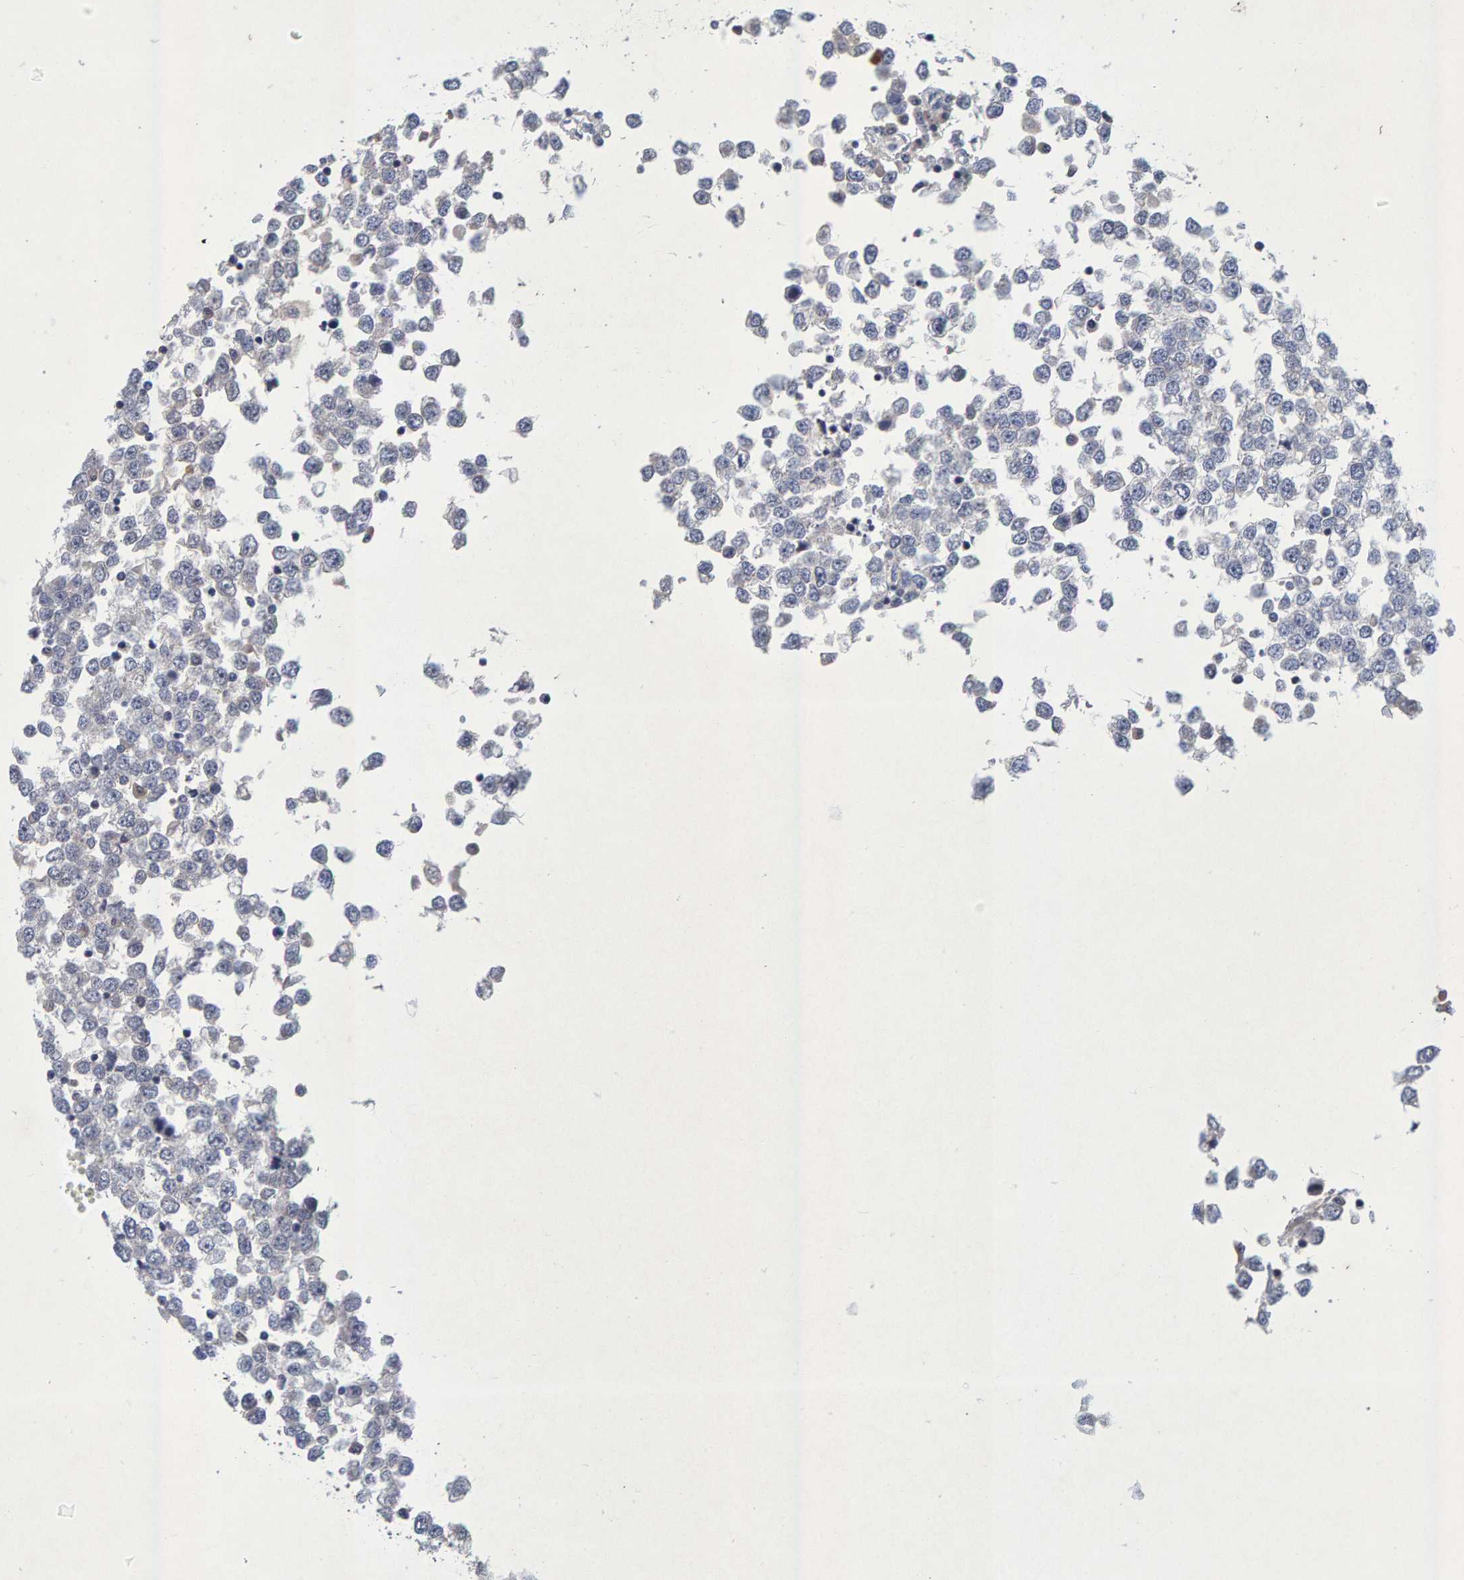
{"staining": {"intensity": "negative", "quantity": "none", "location": "none"}, "tissue": "testis cancer", "cell_type": "Tumor cells", "image_type": "cancer", "snomed": [{"axis": "morphology", "description": "Seminoma, NOS"}, {"axis": "topography", "description": "Testis"}], "caption": "Testis seminoma was stained to show a protein in brown. There is no significant expression in tumor cells.", "gene": "ZNF77", "patient": {"sex": "male", "age": 65}}